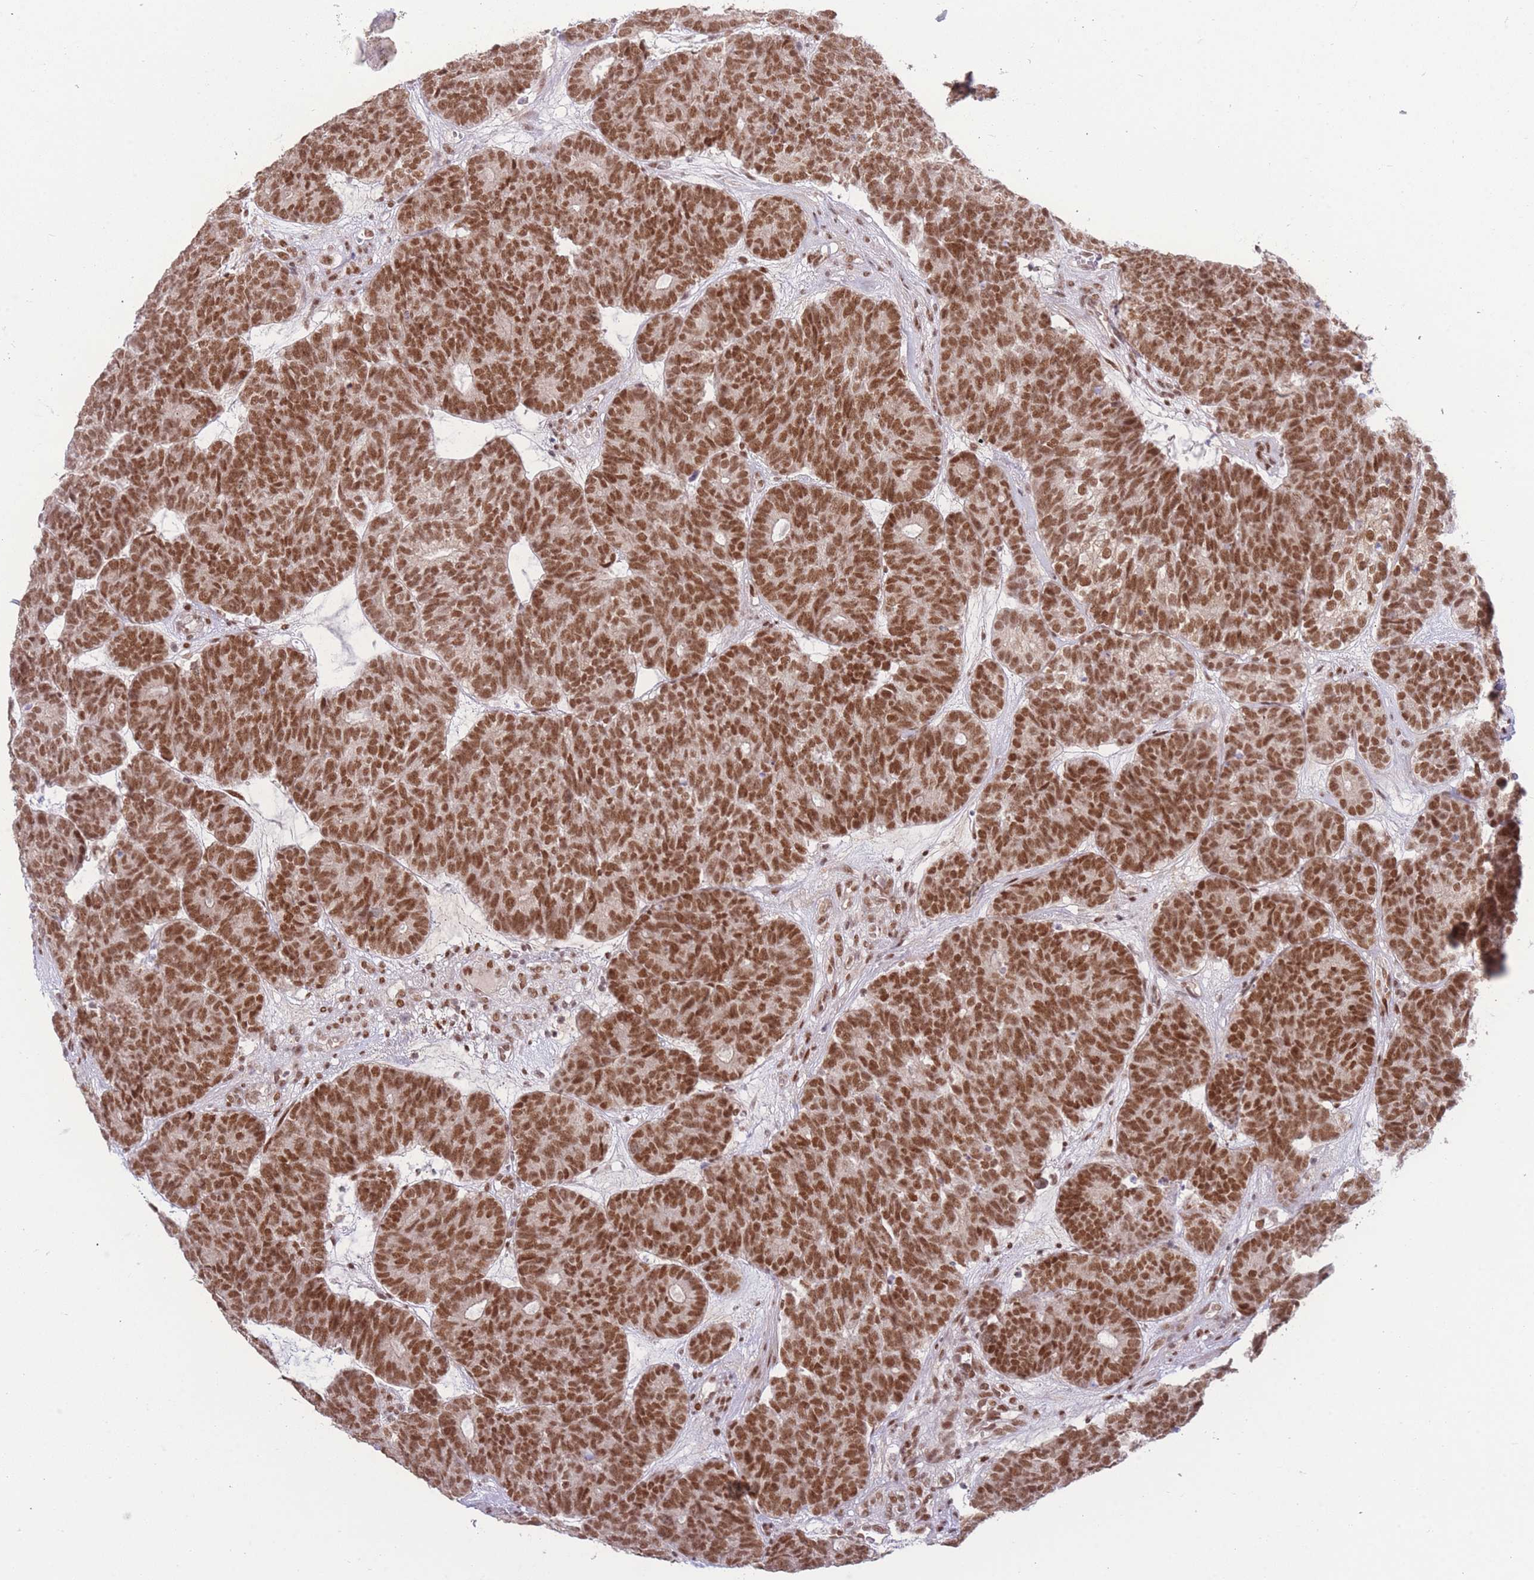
{"staining": {"intensity": "strong", "quantity": ">75%", "location": "nuclear"}, "tissue": "head and neck cancer", "cell_type": "Tumor cells", "image_type": "cancer", "snomed": [{"axis": "morphology", "description": "Adenocarcinoma, NOS"}, {"axis": "topography", "description": "Head-Neck"}], "caption": "Immunohistochemical staining of head and neck cancer (adenocarcinoma) exhibits high levels of strong nuclear positivity in about >75% of tumor cells. (IHC, brightfield microscopy, high magnification).", "gene": "CARD8", "patient": {"sex": "female", "age": 81}}